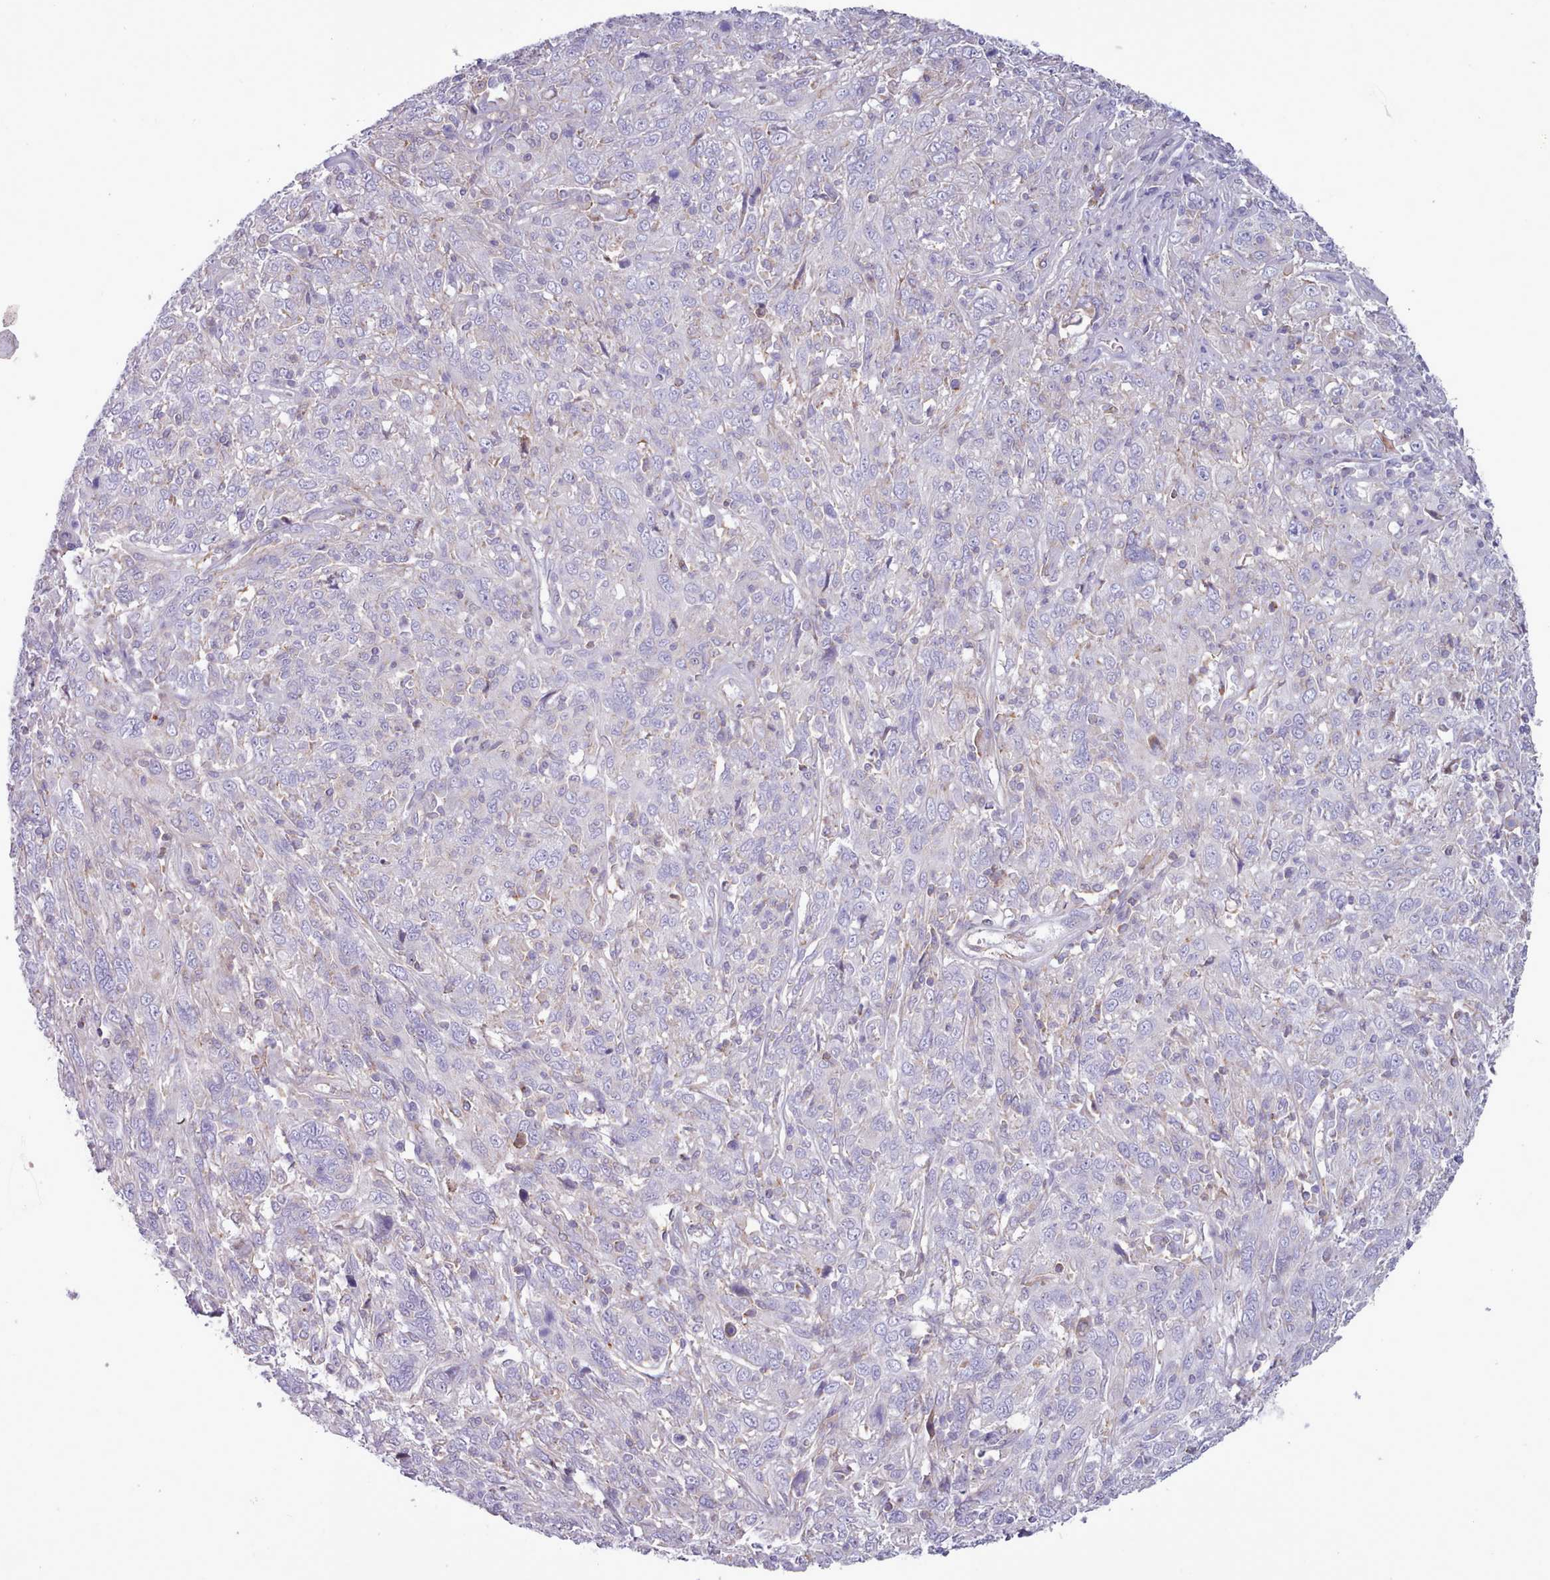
{"staining": {"intensity": "negative", "quantity": "none", "location": "none"}, "tissue": "cervical cancer", "cell_type": "Tumor cells", "image_type": "cancer", "snomed": [{"axis": "morphology", "description": "Squamous cell carcinoma, NOS"}, {"axis": "topography", "description": "Cervix"}], "caption": "DAB immunohistochemical staining of cervical cancer demonstrates no significant positivity in tumor cells.", "gene": "TENT4B", "patient": {"sex": "female", "age": 46}}